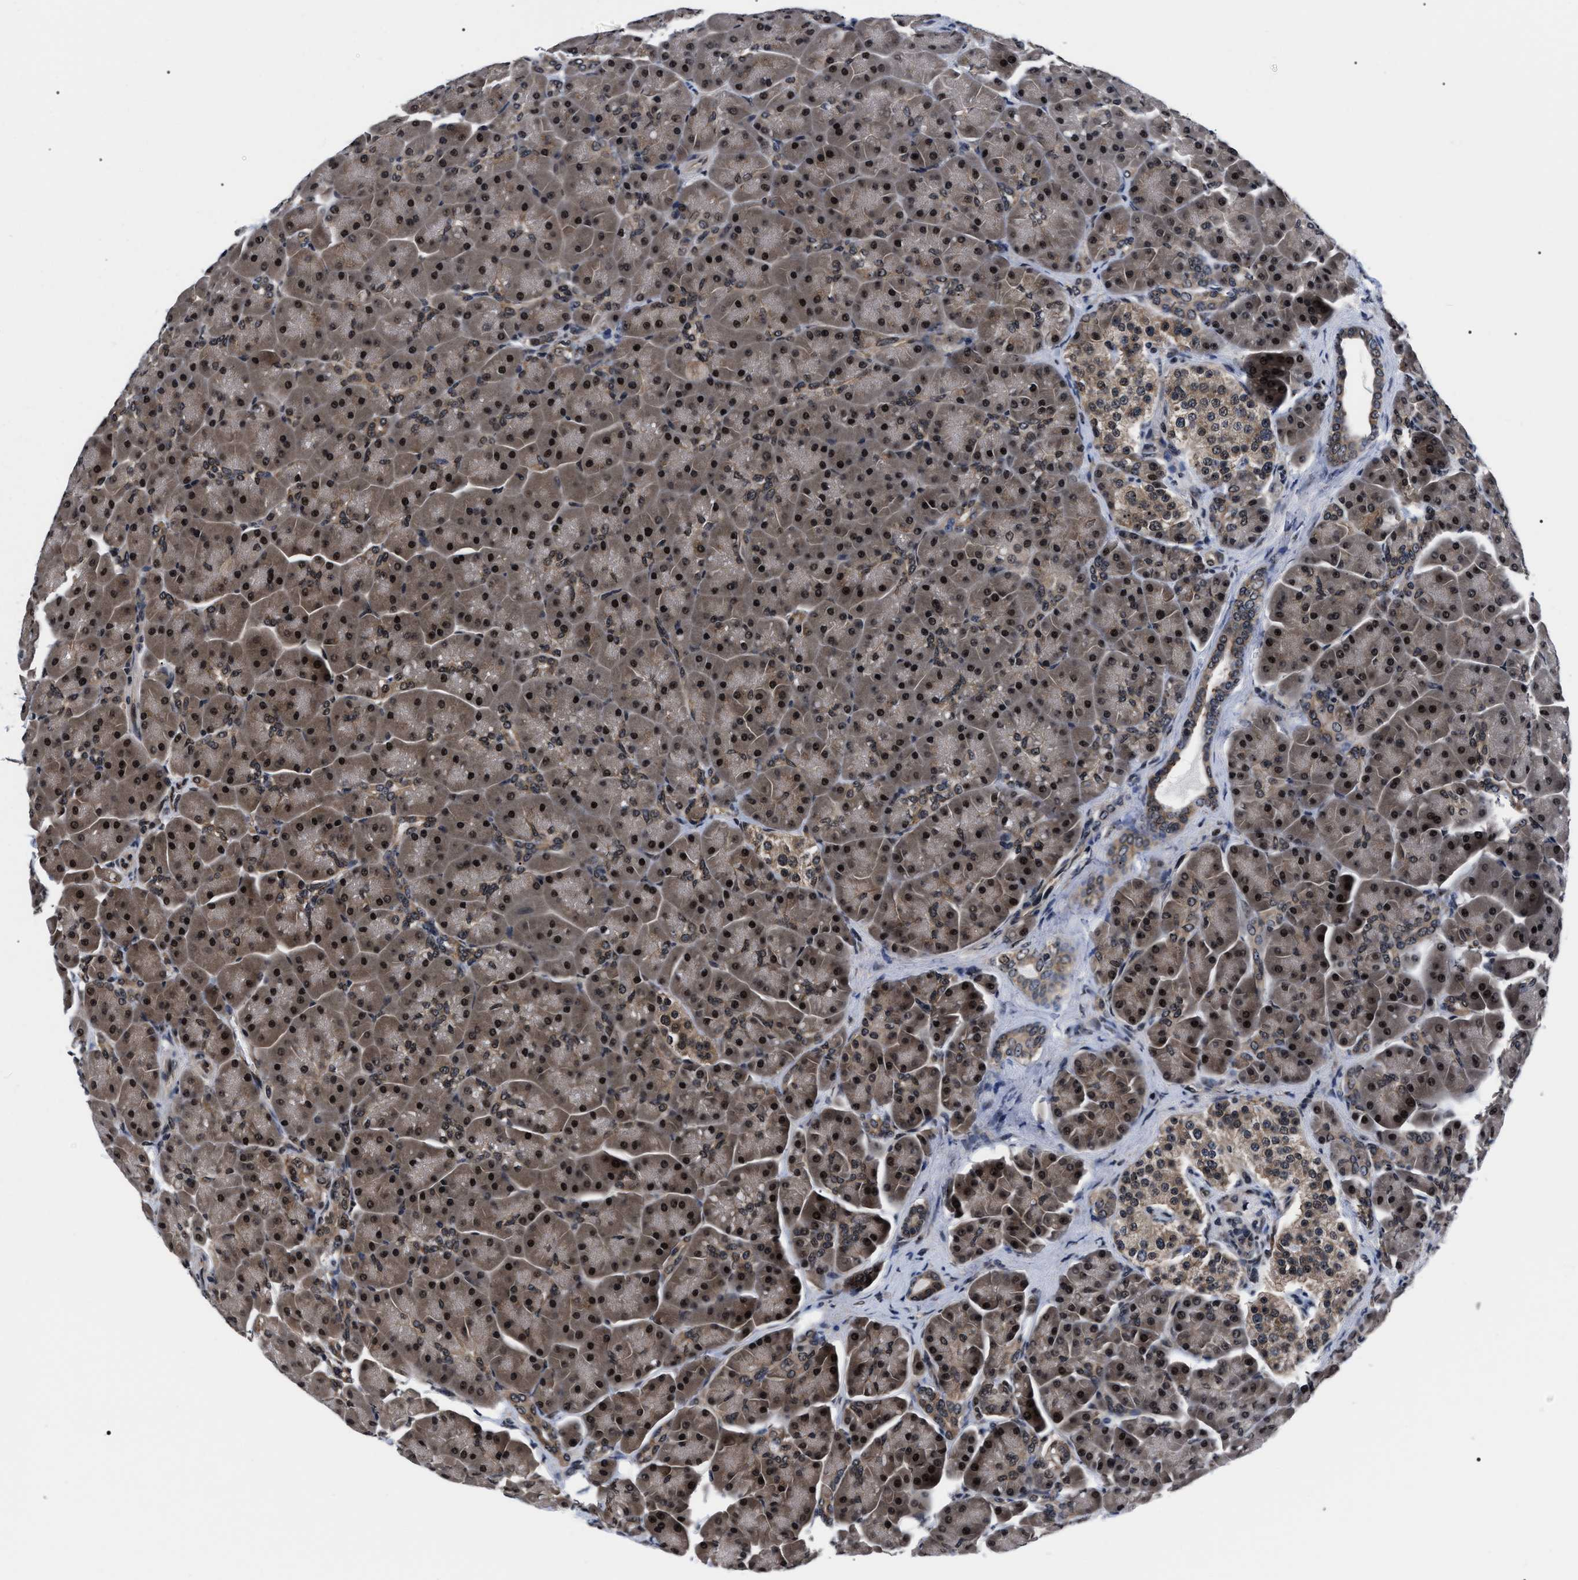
{"staining": {"intensity": "strong", "quantity": ">75%", "location": "cytoplasmic/membranous,nuclear"}, "tissue": "pancreas", "cell_type": "Exocrine glandular cells", "image_type": "normal", "snomed": [{"axis": "morphology", "description": "Normal tissue, NOS"}, {"axis": "topography", "description": "Pancreas"}], "caption": "This photomicrograph exhibits benign pancreas stained with immunohistochemistry to label a protein in brown. The cytoplasmic/membranous,nuclear of exocrine glandular cells show strong positivity for the protein. Nuclei are counter-stained blue.", "gene": "CSNK2A1", "patient": {"sex": "male", "age": 66}}